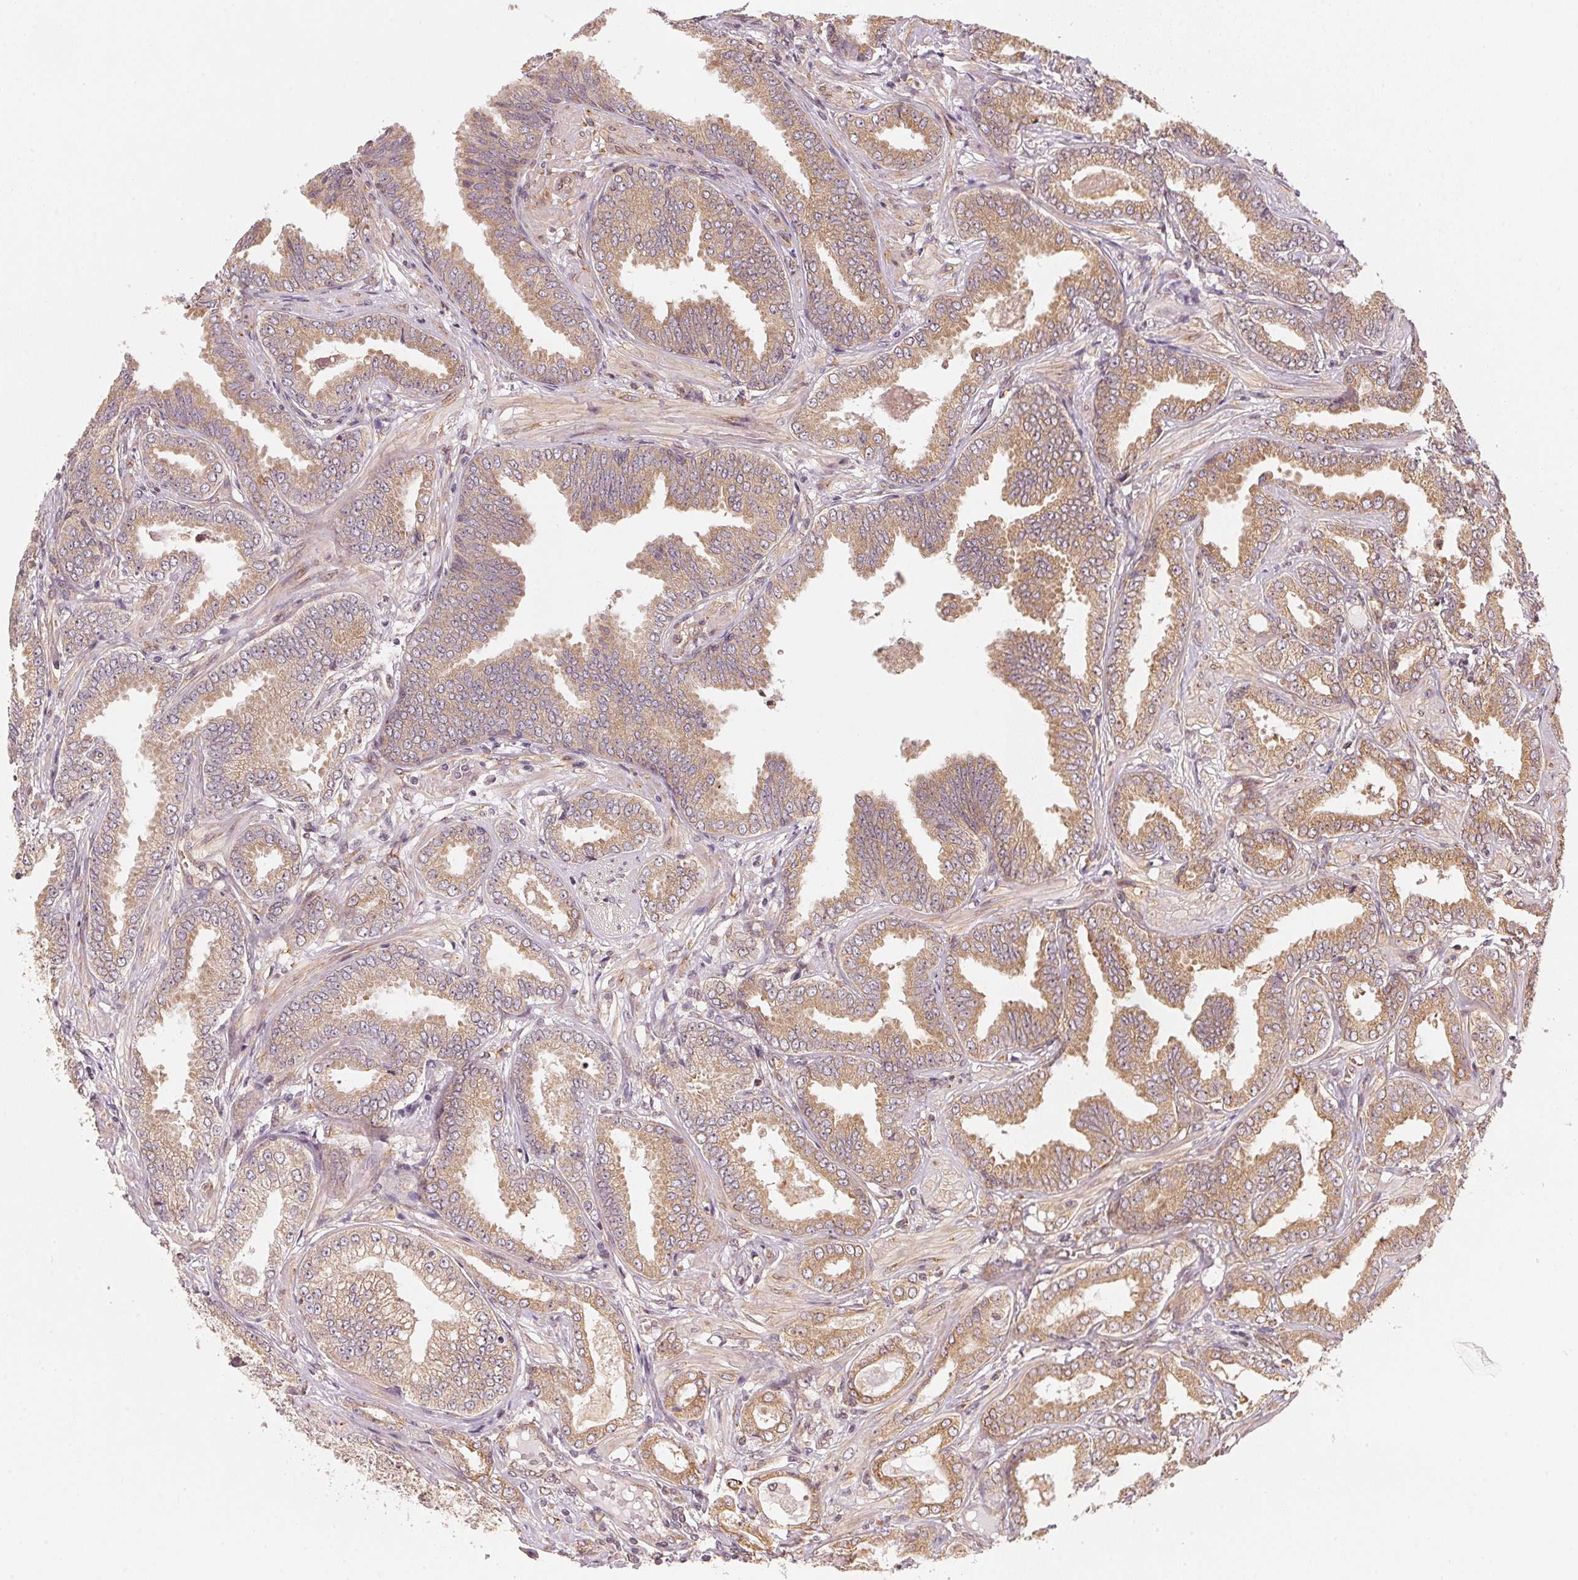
{"staining": {"intensity": "moderate", "quantity": ">75%", "location": "cytoplasmic/membranous"}, "tissue": "prostate cancer", "cell_type": "Tumor cells", "image_type": "cancer", "snomed": [{"axis": "morphology", "description": "Adenocarcinoma, Low grade"}, {"axis": "topography", "description": "Prostate"}], "caption": "Moderate cytoplasmic/membranous positivity for a protein is present in approximately >75% of tumor cells of prostate adenocarcinoma (low-grade) using IHC.", "gene": "STRN4", "patient": {"sex": "male", "age": 55}}